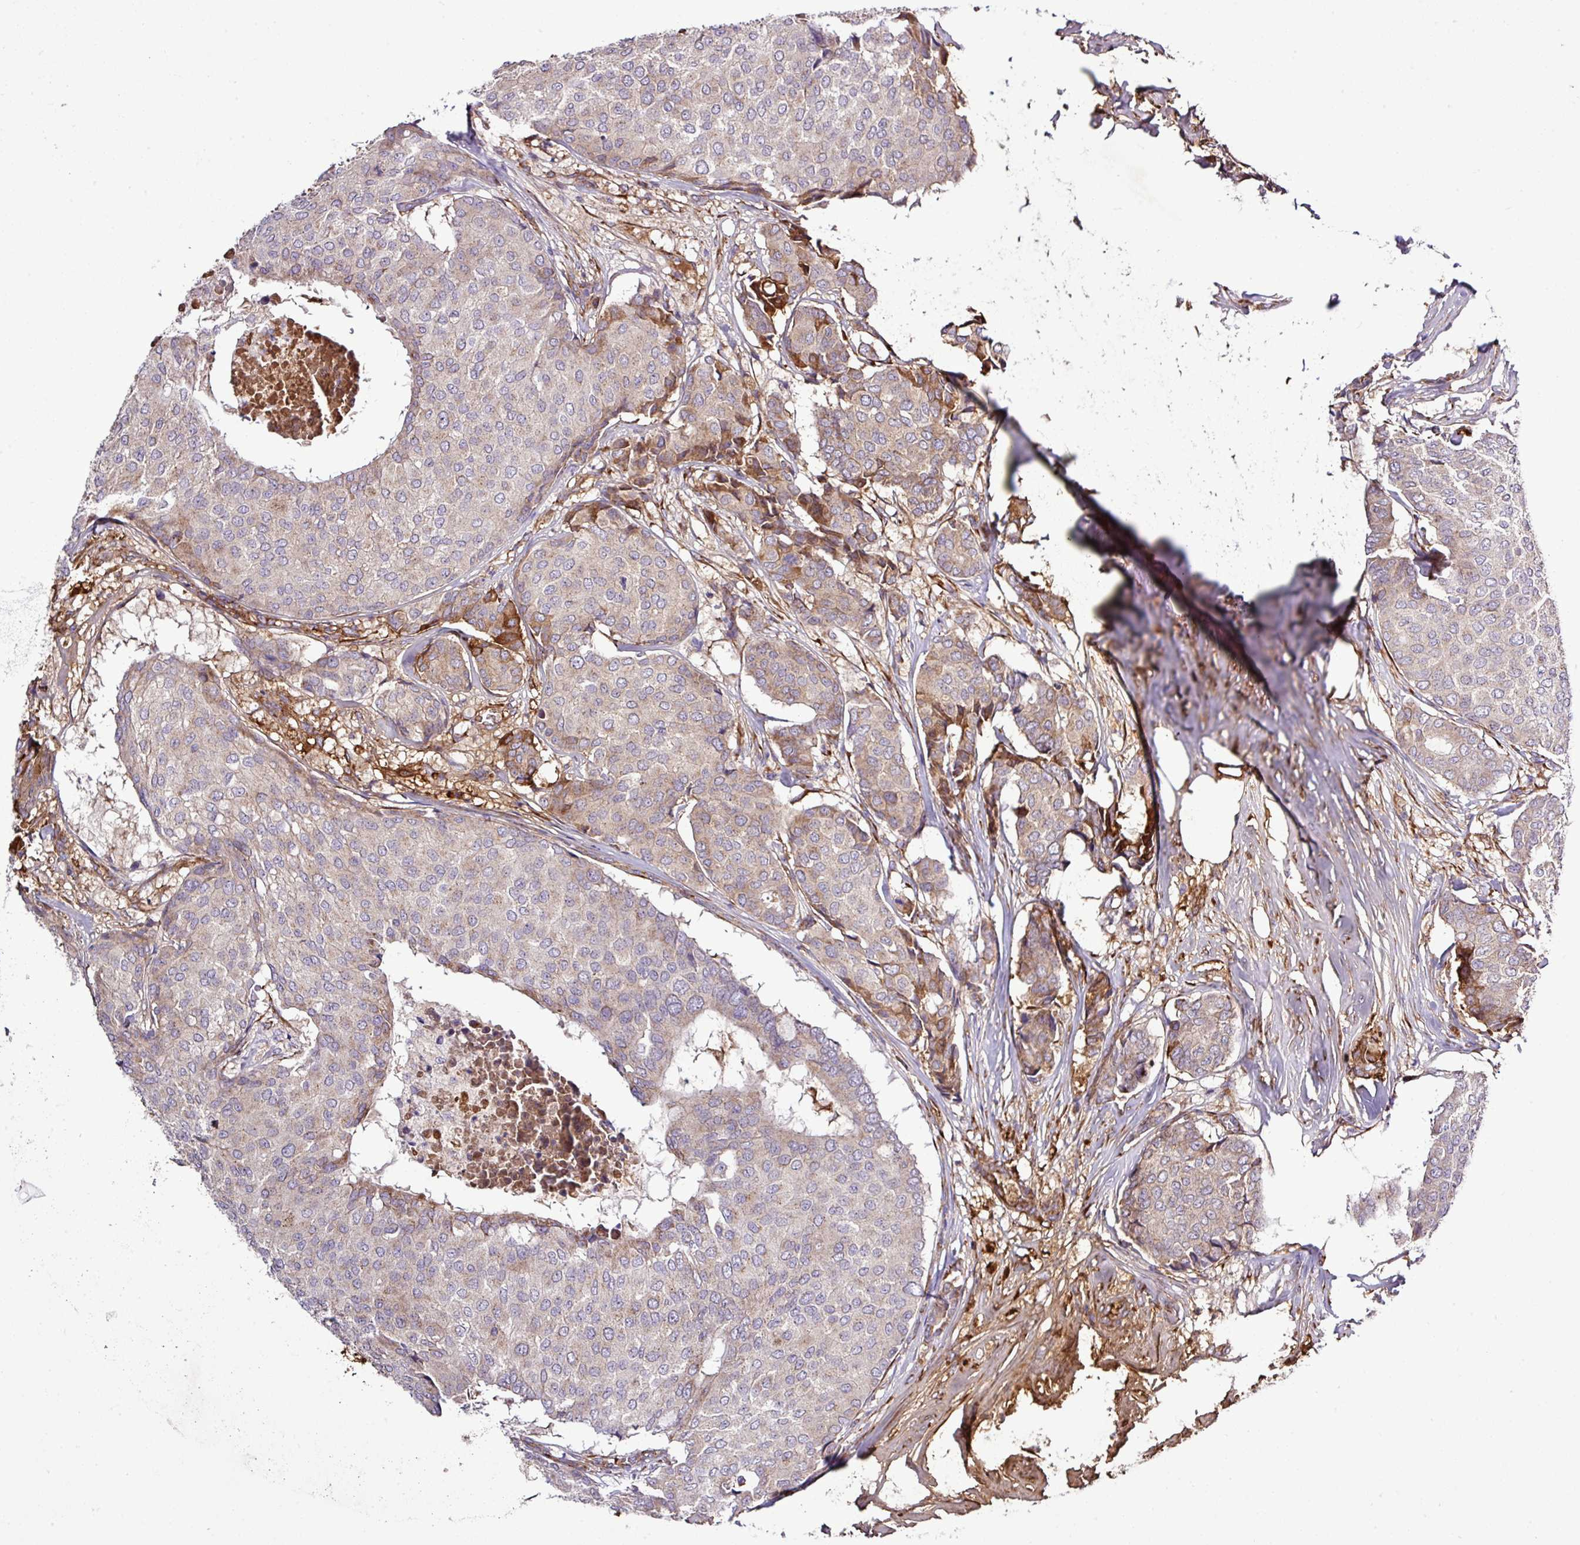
{"staining": {"intensity": "moderate", "quantity": "25%-75%", "location": "cytoplasmic/membranous"}, "tissue": "breast cancer", "cell_type": "Tumor cells", "image_type": "cancer", "snomed": [{"axis": "morphology", "description": "Duct carcinoma"}, {"axis": "topography", "description": "Breast"}], "caption": "Breast cancer stained for a protein (brown) displays moderate cytoplasmic/membranous positive positivity in about 25%-75% of tumor cells.", "gene": "CWH43", "patient": {"sex": "female", "age": 75}}